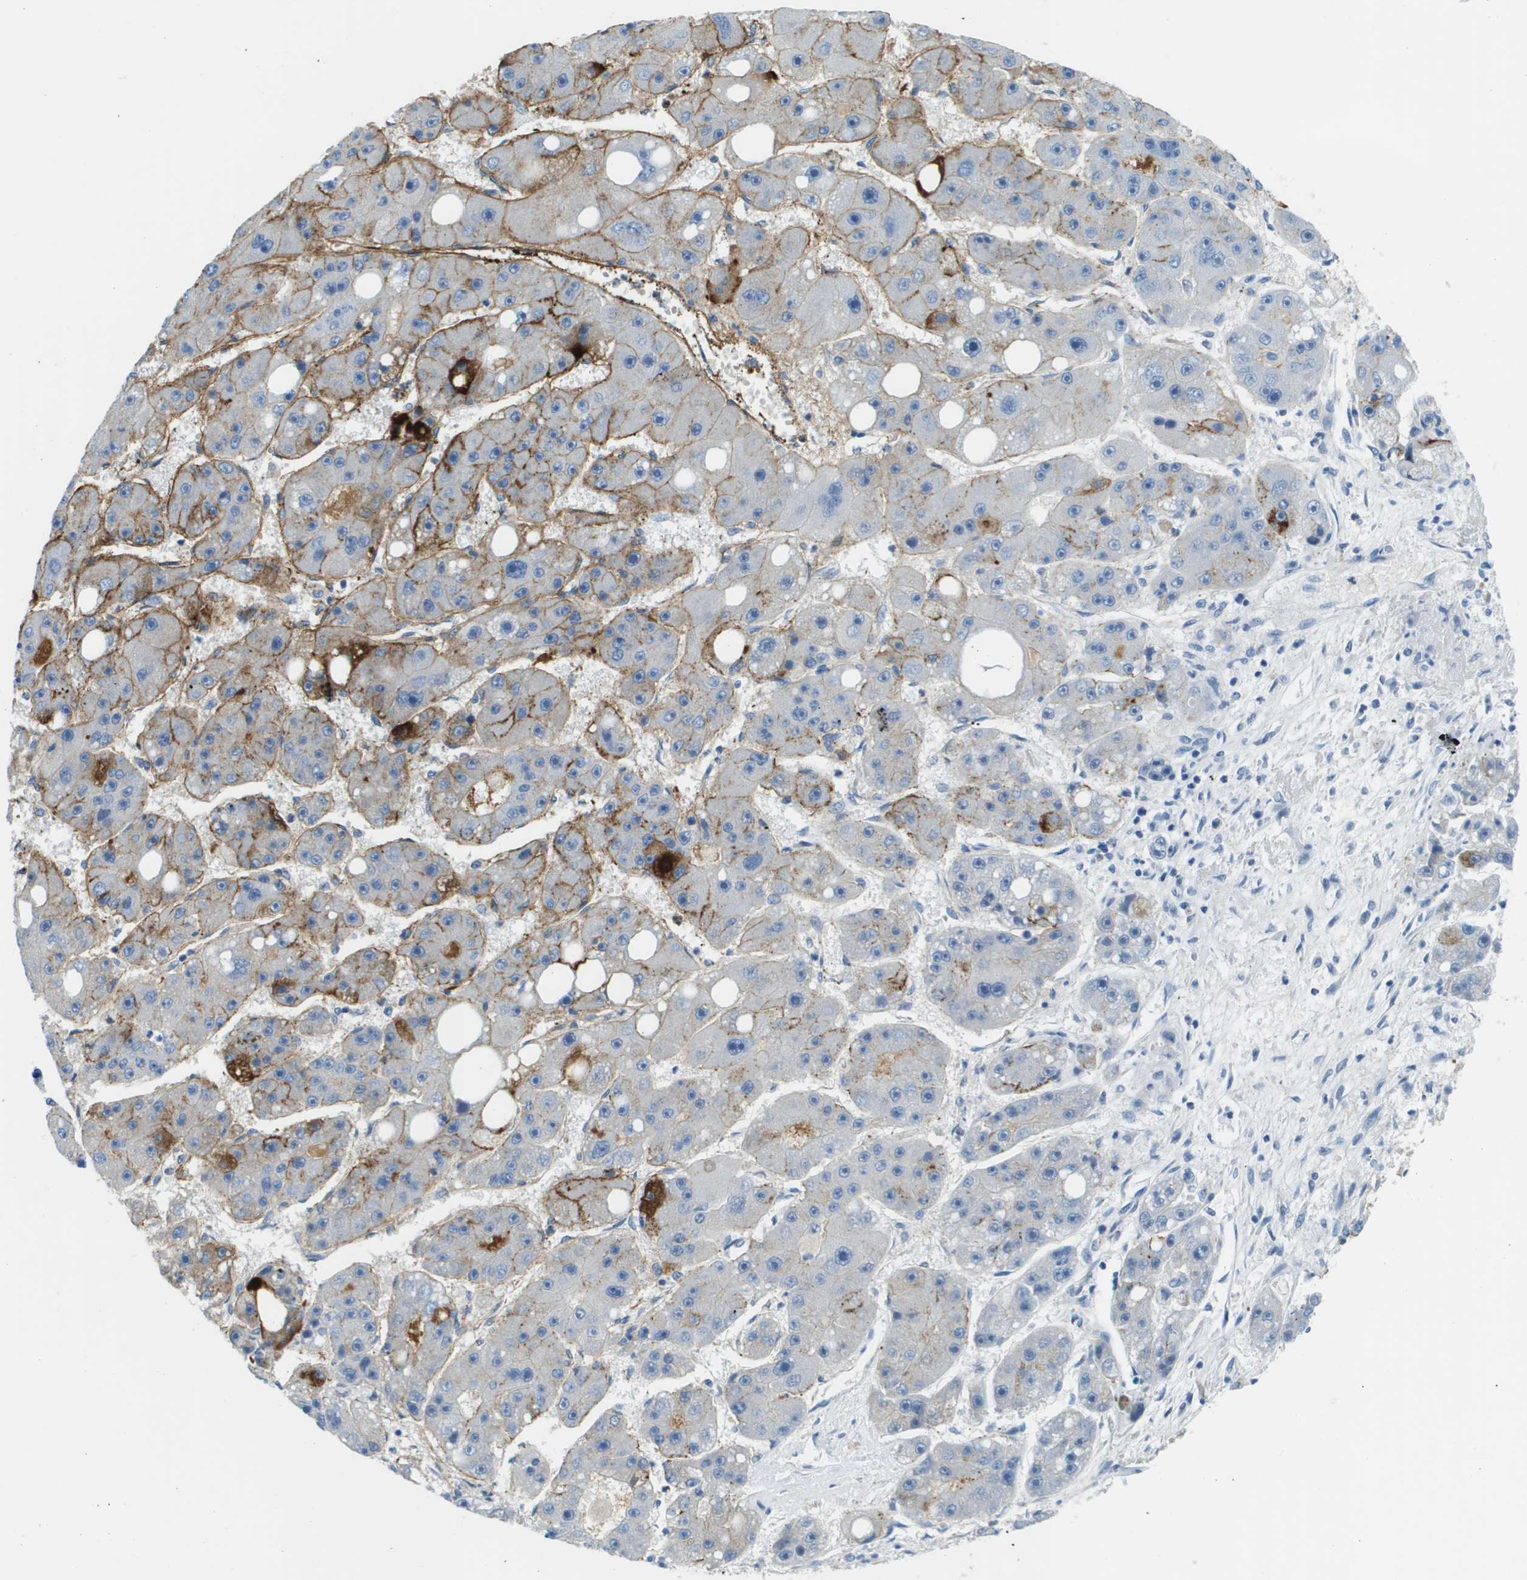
{"staining": {"intensity": "moderate", "quantity": "<25%", "location": "cytoplasmic/membranous"}, "tissue": "liver cancer", "cell_type": "Tumor cells", "image_type": "cancer", "snomed": [{"axis": "morphology", "description": "Carcinoma, Hepatocellular, NOS"}, {"axis": "topography", "description": "Liver"}], "caption": "Liver cancer stained with a protein marker displays moderate staining in tumor cells.", "gene": "SDC1", "patient": {"sex": "female", "age": 61}}